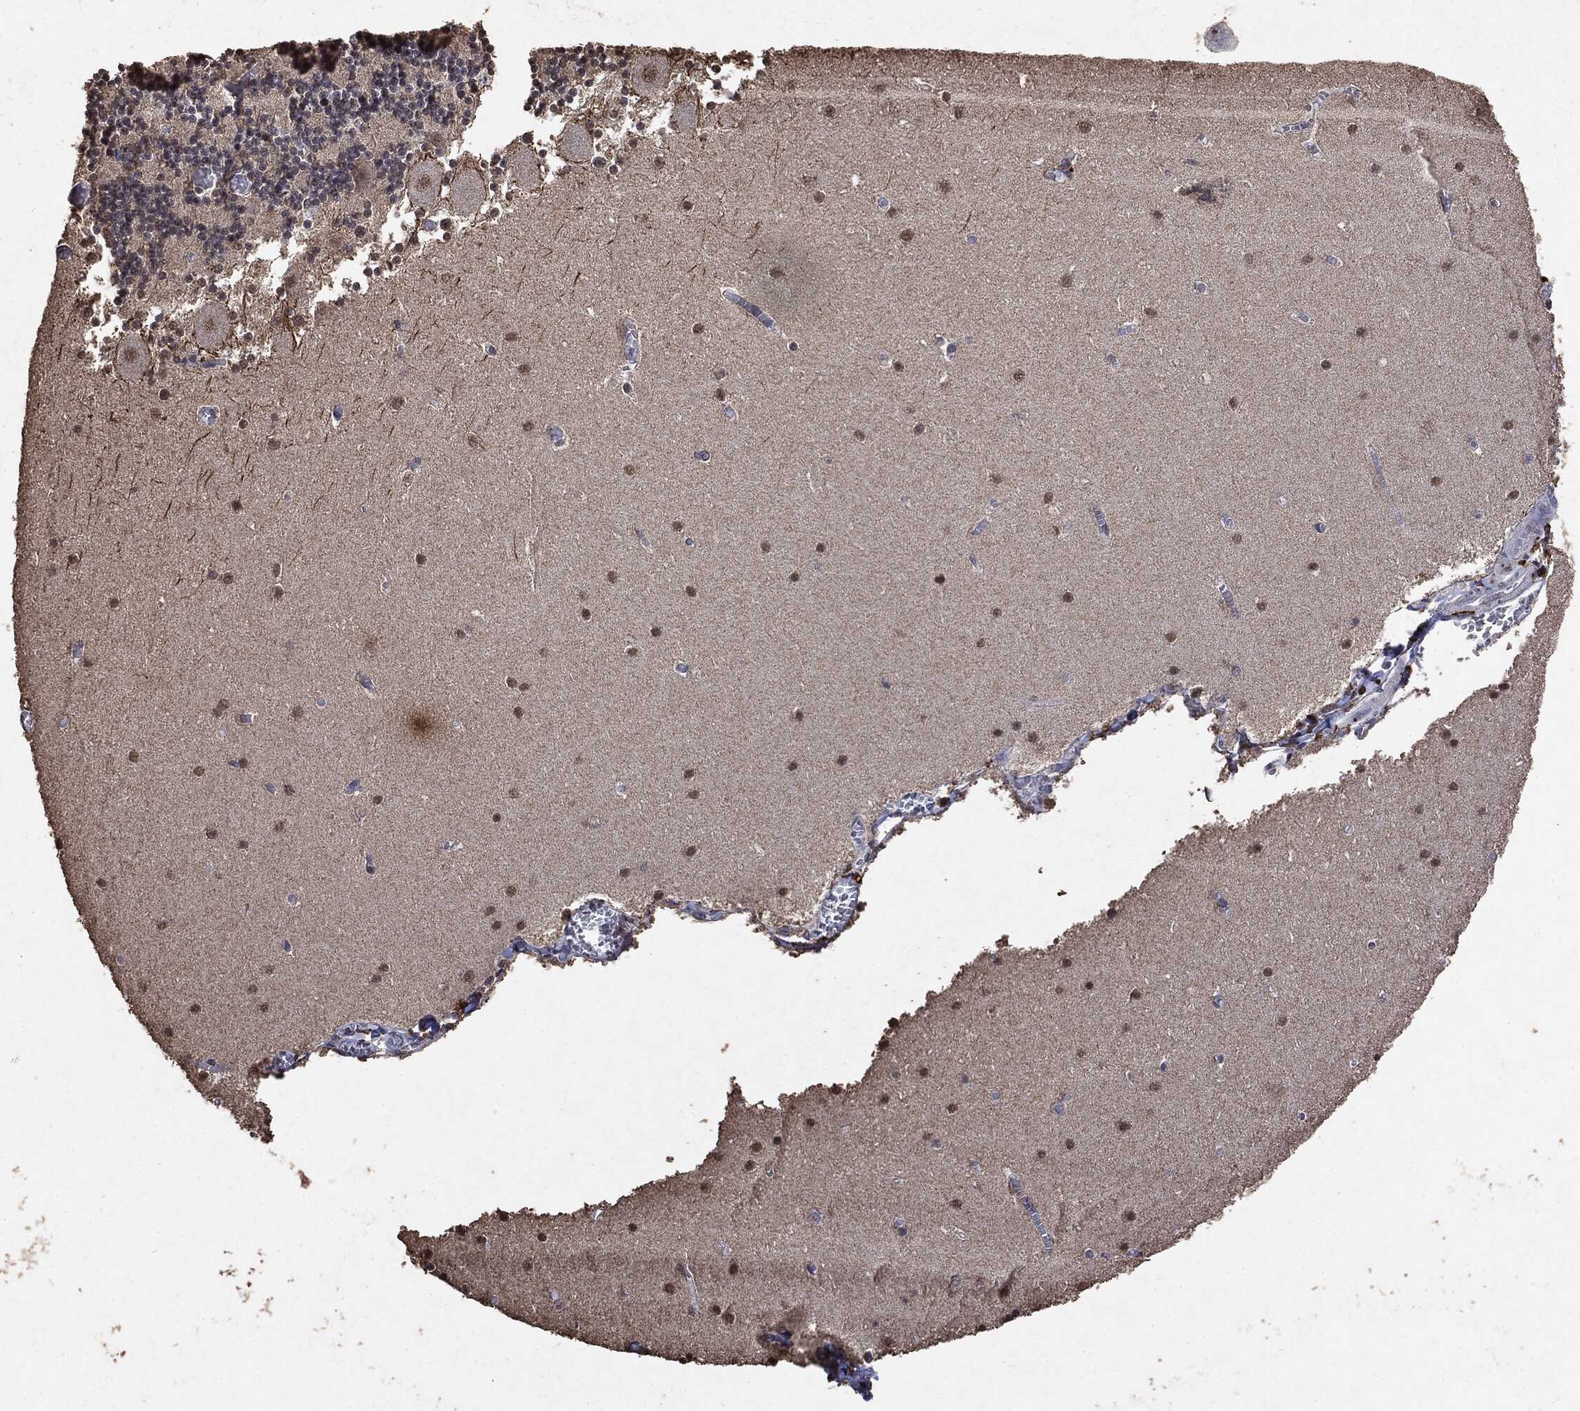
{"staining": {"intensity": "negative", "quantity": "none", "location": "none"}, "tissue": "cerebellum", "cell_type": "Cells in granular layer", "image_type": "normal", "snomed": [{"axis": "morphology", "description": "Normal tissue, NOS"}, {"axis": "topography", "description": "Cerebellum"}], "caption": "An image of cerebellum stained for a protein shows no brown staining in cells in granular layer.", "gene": "RAD18", "patient": {"sex": "female", "age": 28}}